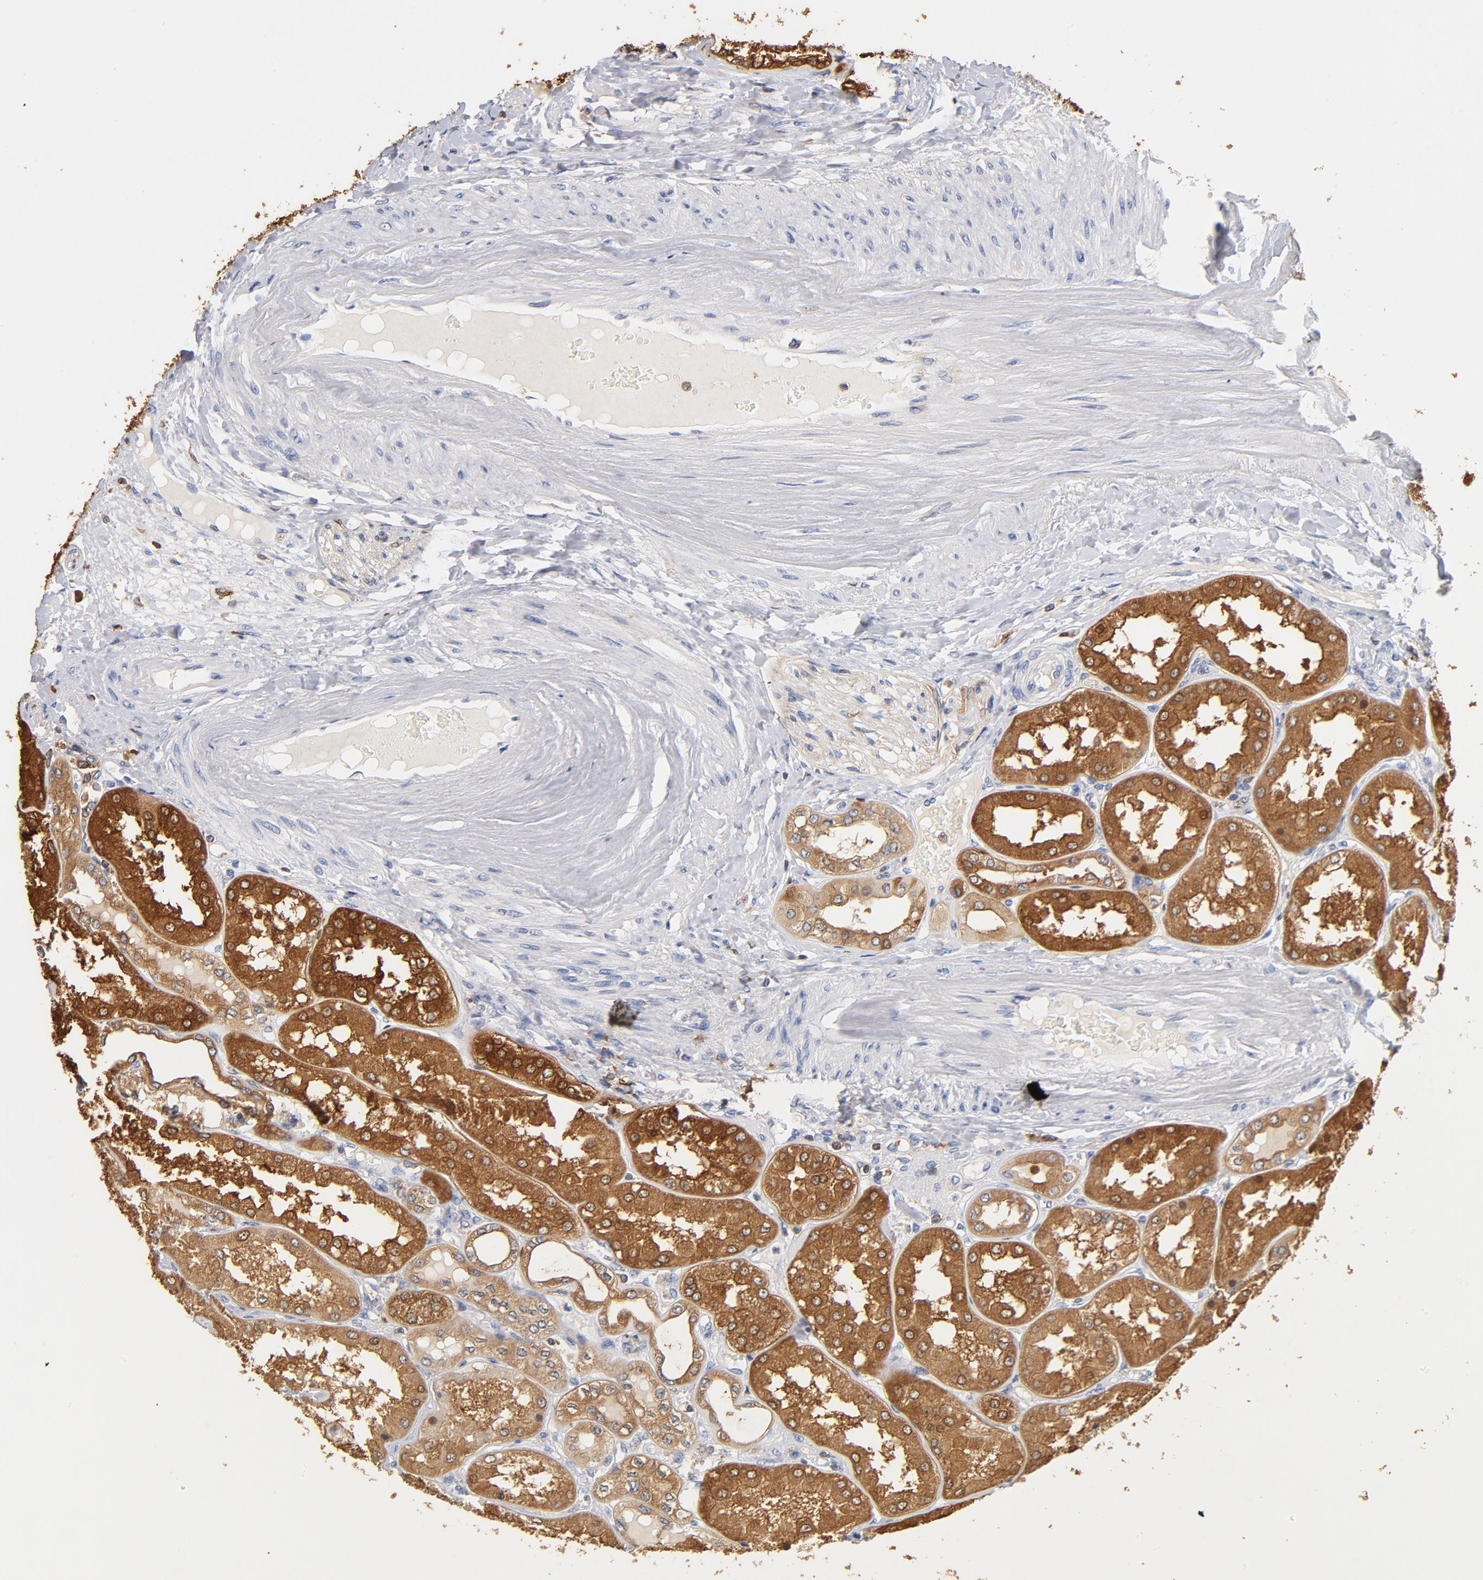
{"staining": {"intensity": "strong", "quantity": ">75%", "location": "cytoplasmic/membranous"}, "tissue": "kidney", "cell_type": "Cells in glomeruli", "image_type": "normal", "snomed": [{"axis": "morphology", "description": "Normal tissue, NOS"}, {"axis": "topography", "description": "Kidney"}], "caption": "Immunohistochemical staining of benign human kidney demonstrates strong cytoplasmic/membranous protein positivity in approximately >75% of cells in glomeruli. (brown staining indicates protein expression, while blue staining denotes nuclei).", "gene": "EZR", "patient": {"sex": "female", "age": 56}}